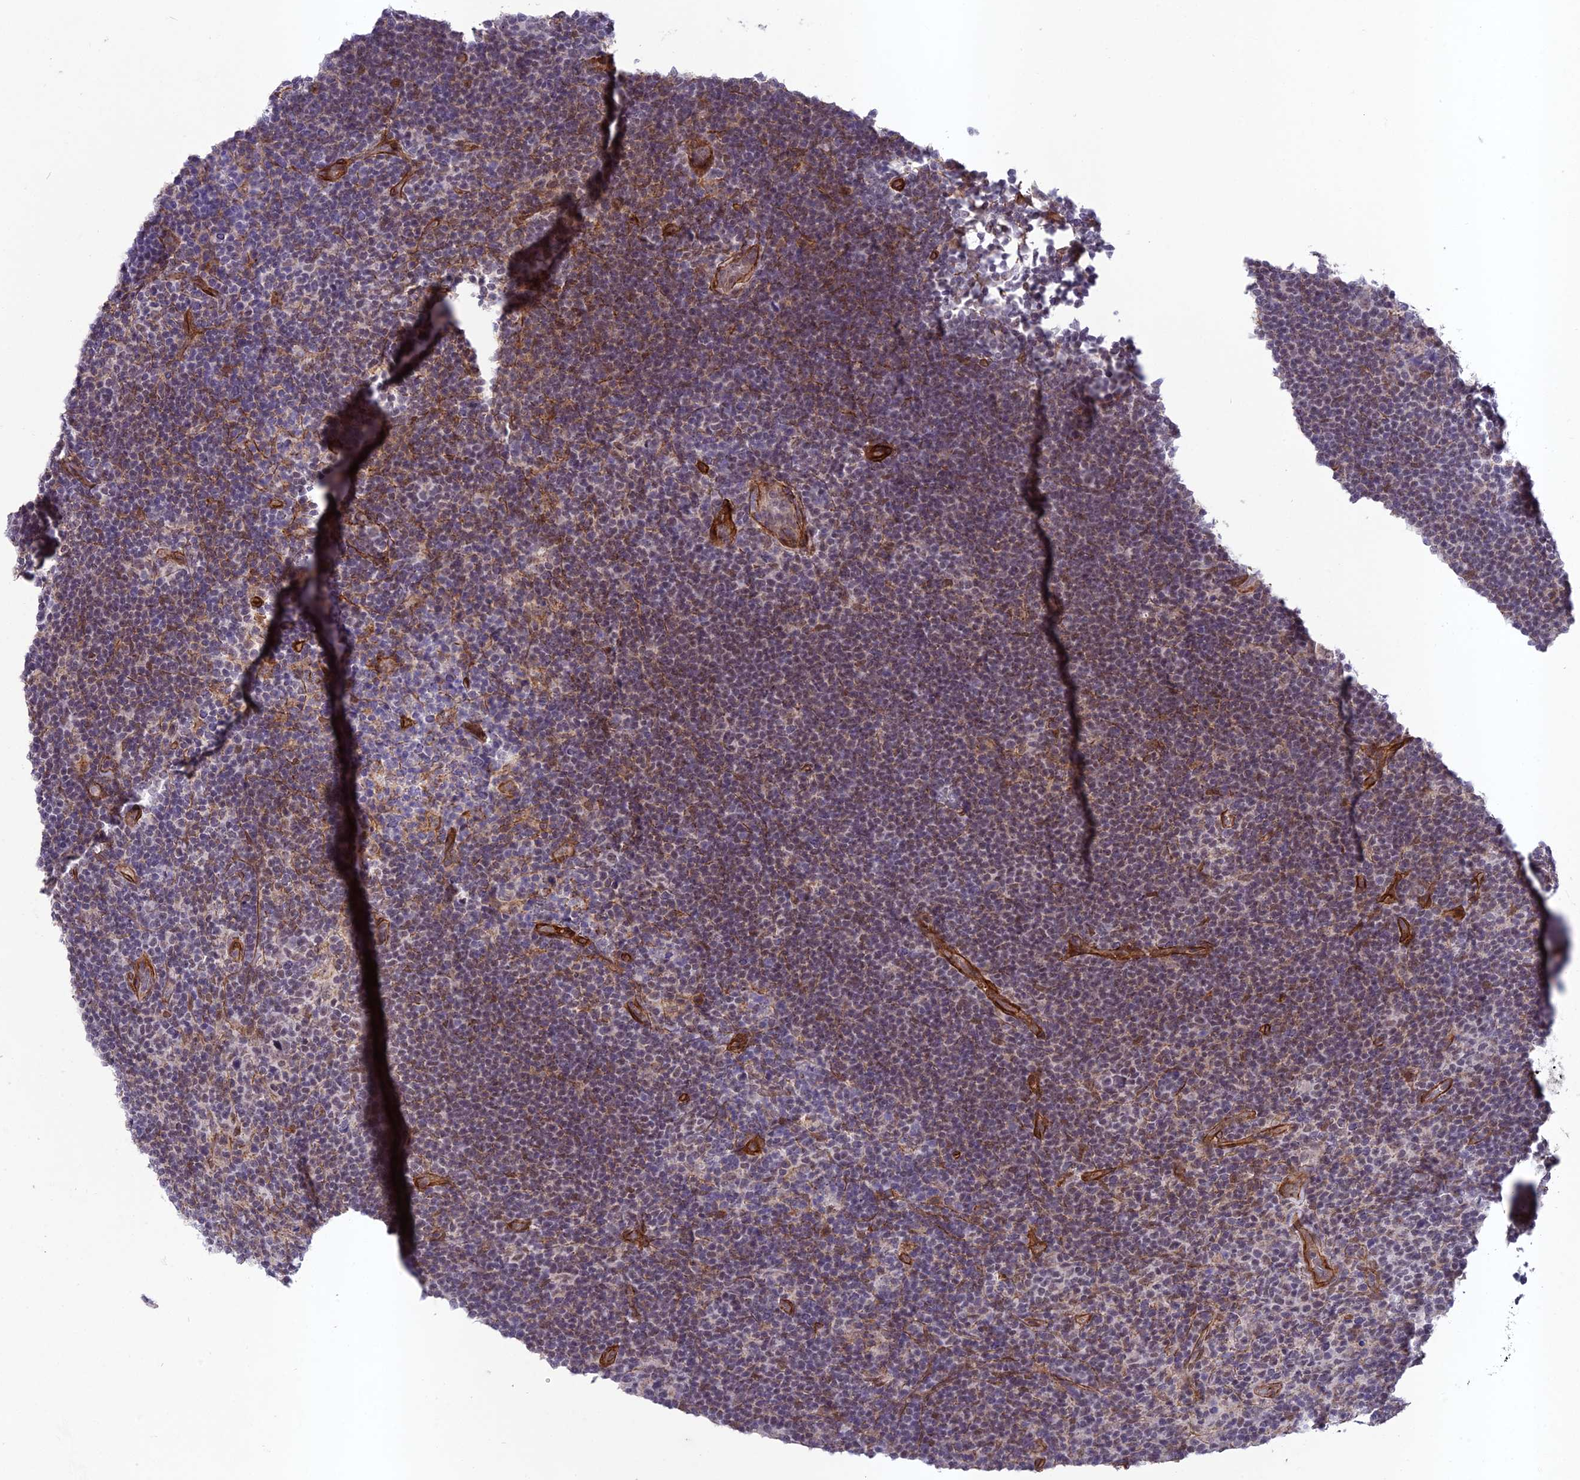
{"staining": {"intensity": "negative", "quantity": "none", "location": "none"}, "tissue": "lymphoma", "cell_type": "Tumor cells", "image_type": "cancer", "snomed": [{"axis": "morphology", "description": "Hodgkin's disease, NOS"}, {"axis": "topography", "description": "Lymph node"}], "caption": "Immunohistochemical staining of Hodgkin's disease displays no significant expression in tumor cells. Nuclei are stained in blue.", "gene": "TNS1", "patient": {"sex": "female", "age": 57}}